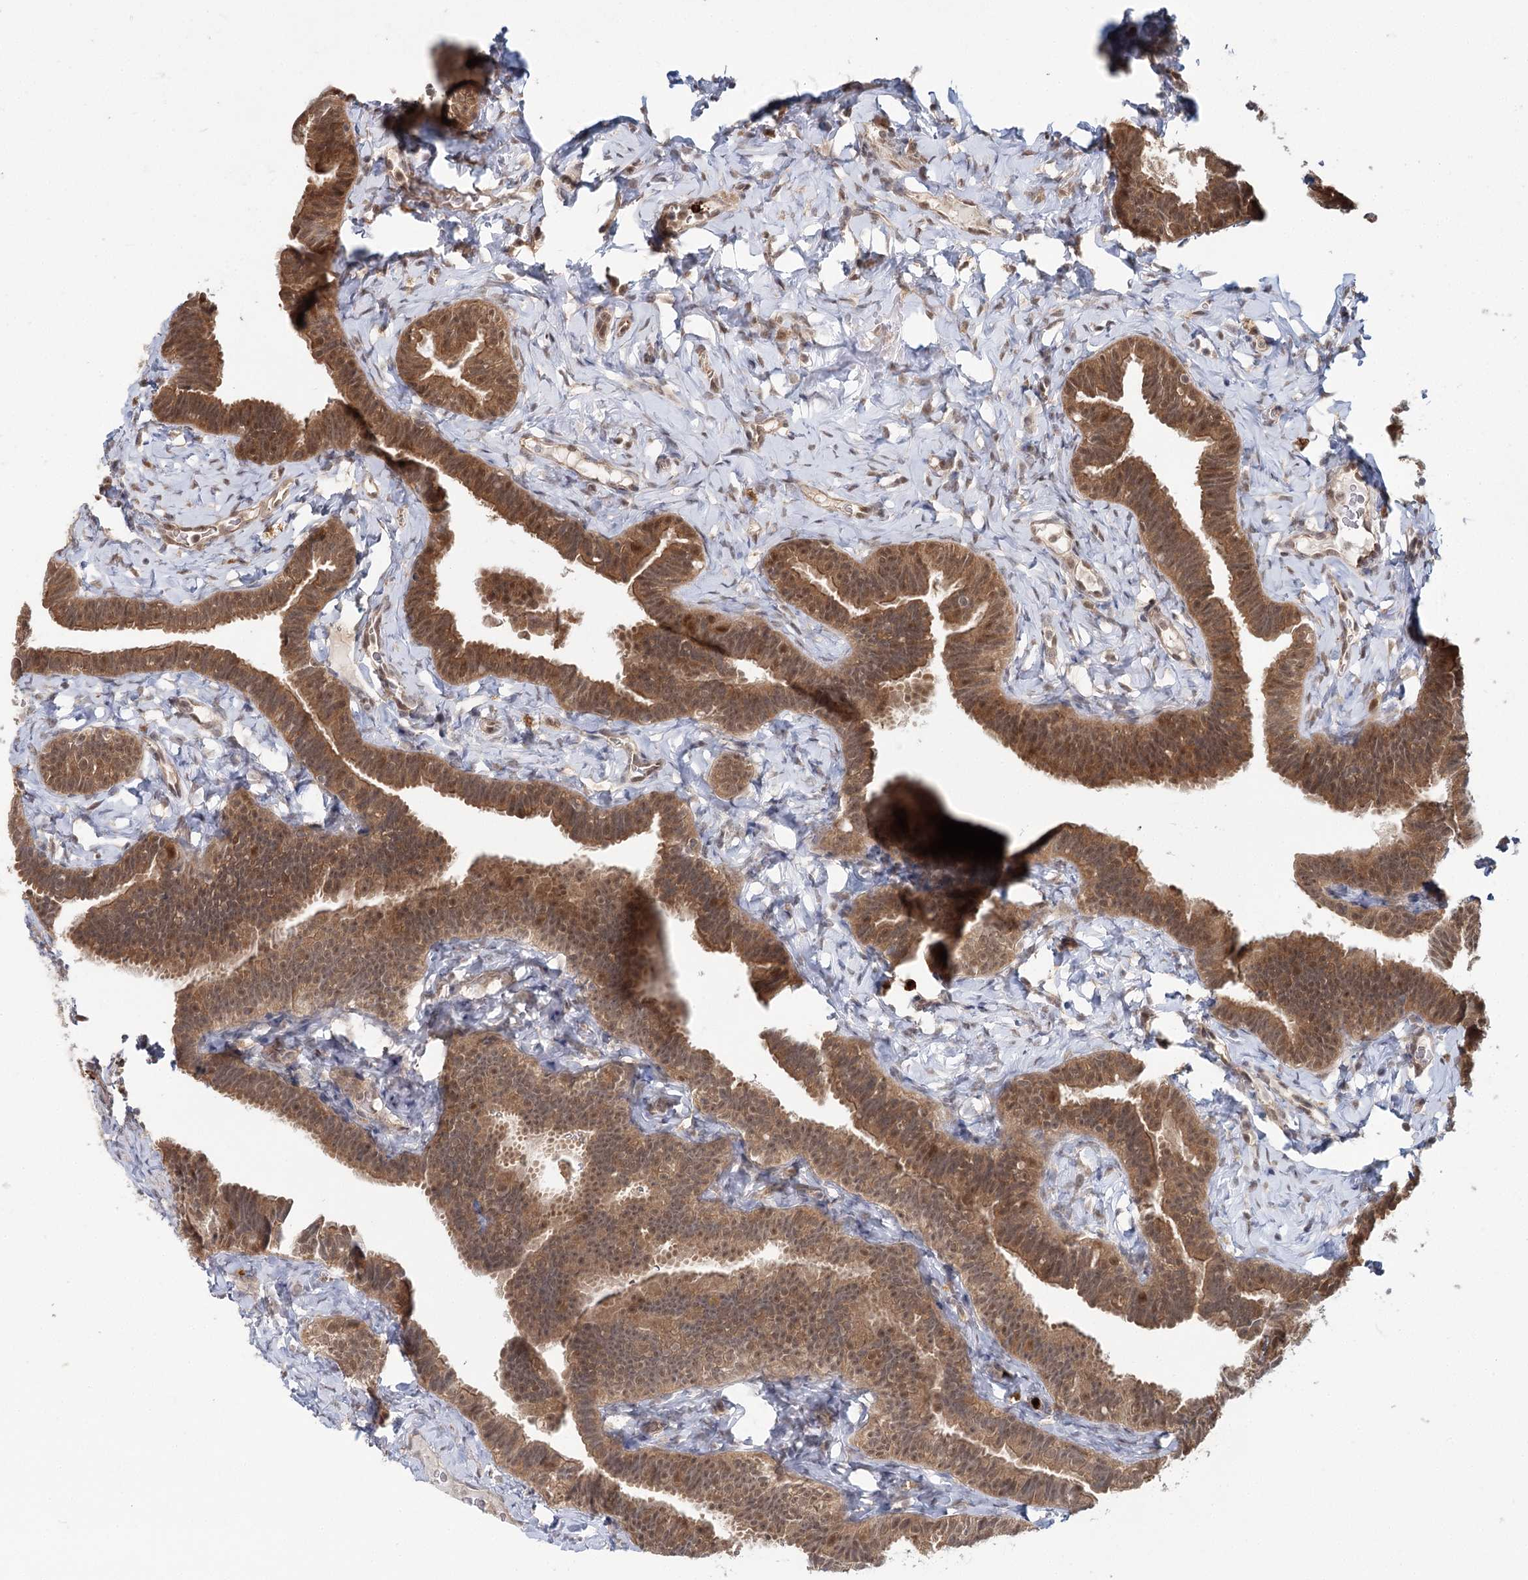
{"staining": {"intensity": "moderate", "quantity": ">75%", "location": "cytoplasmic/membranous,nuclear"}, "tissue": "fallopian tube", "cell_type": "Glandular cells", "image_type": "normal", "snomed": [{"axis": "morphology", "description": "Normal tissue, NOS"}, {"axis": "topography", "description": "Fallopian tube"}], "caption": "A high-resolution photomicrograph shows IHC staining of unremarkable fallopian tube, which shows moderate cytoplasmic/membranous,nuclear positivity in about >75% of glandular cells.", "gene": "N6AMT1", "patient": {"sex": "female", "age": 65}}